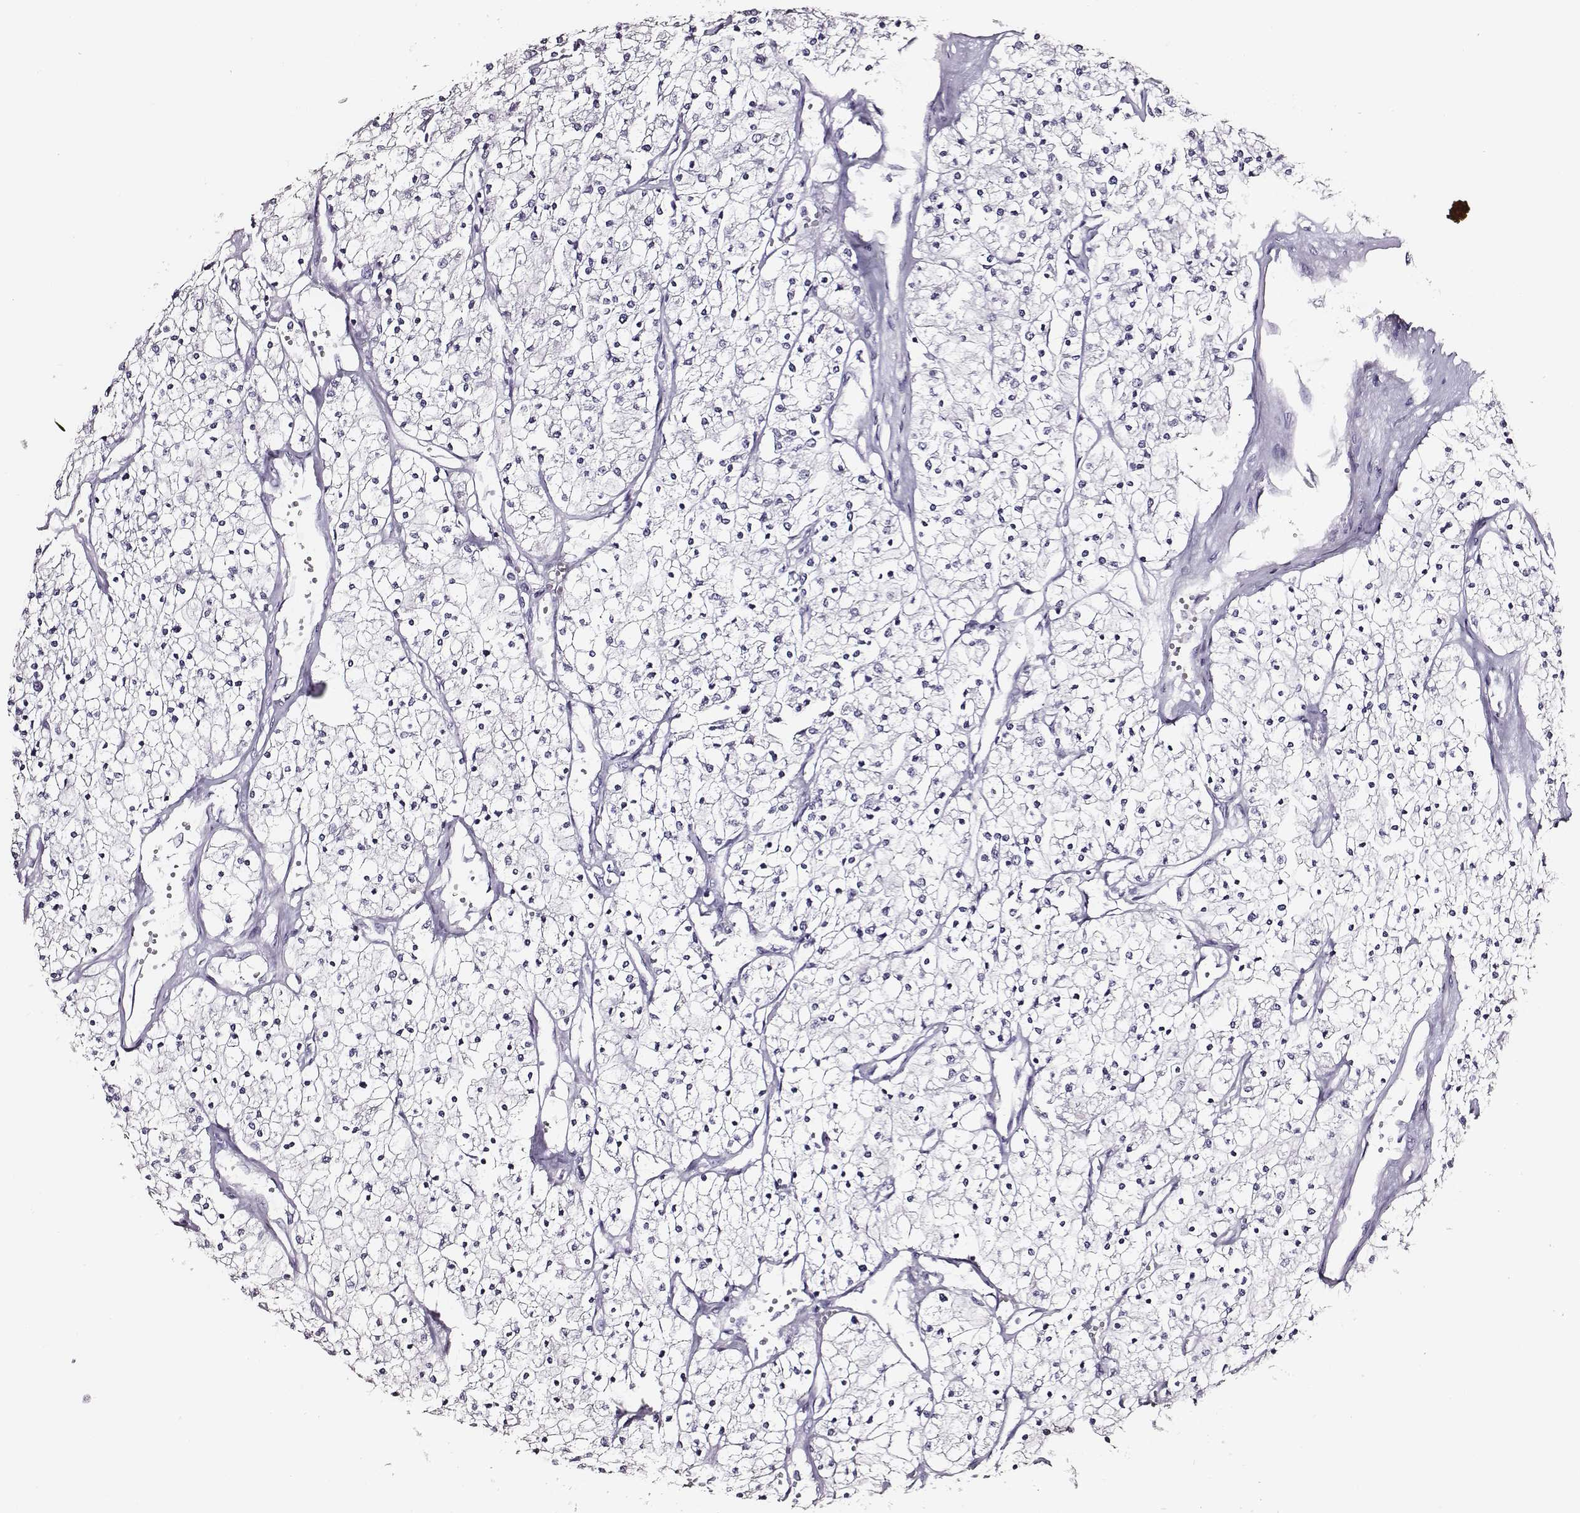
{"staining": {"intensity": "negative", "quantity": "none", "location": "none"}, "tissue": "renal cancer", "cell_type": "Tumor cells", "image_type": "cancer", "snomed": [{"axis": "morphology", "description": "Adenocarcinoma, NOS"}, {"axis": "topography", "description": "Kidney"}], "caption": "Immunohistochemical staining of human renal cancer reveals no significant positivity in tumor cells.", "gene": "DPEP1", "patient": {"sex": "male", "age": 80}}